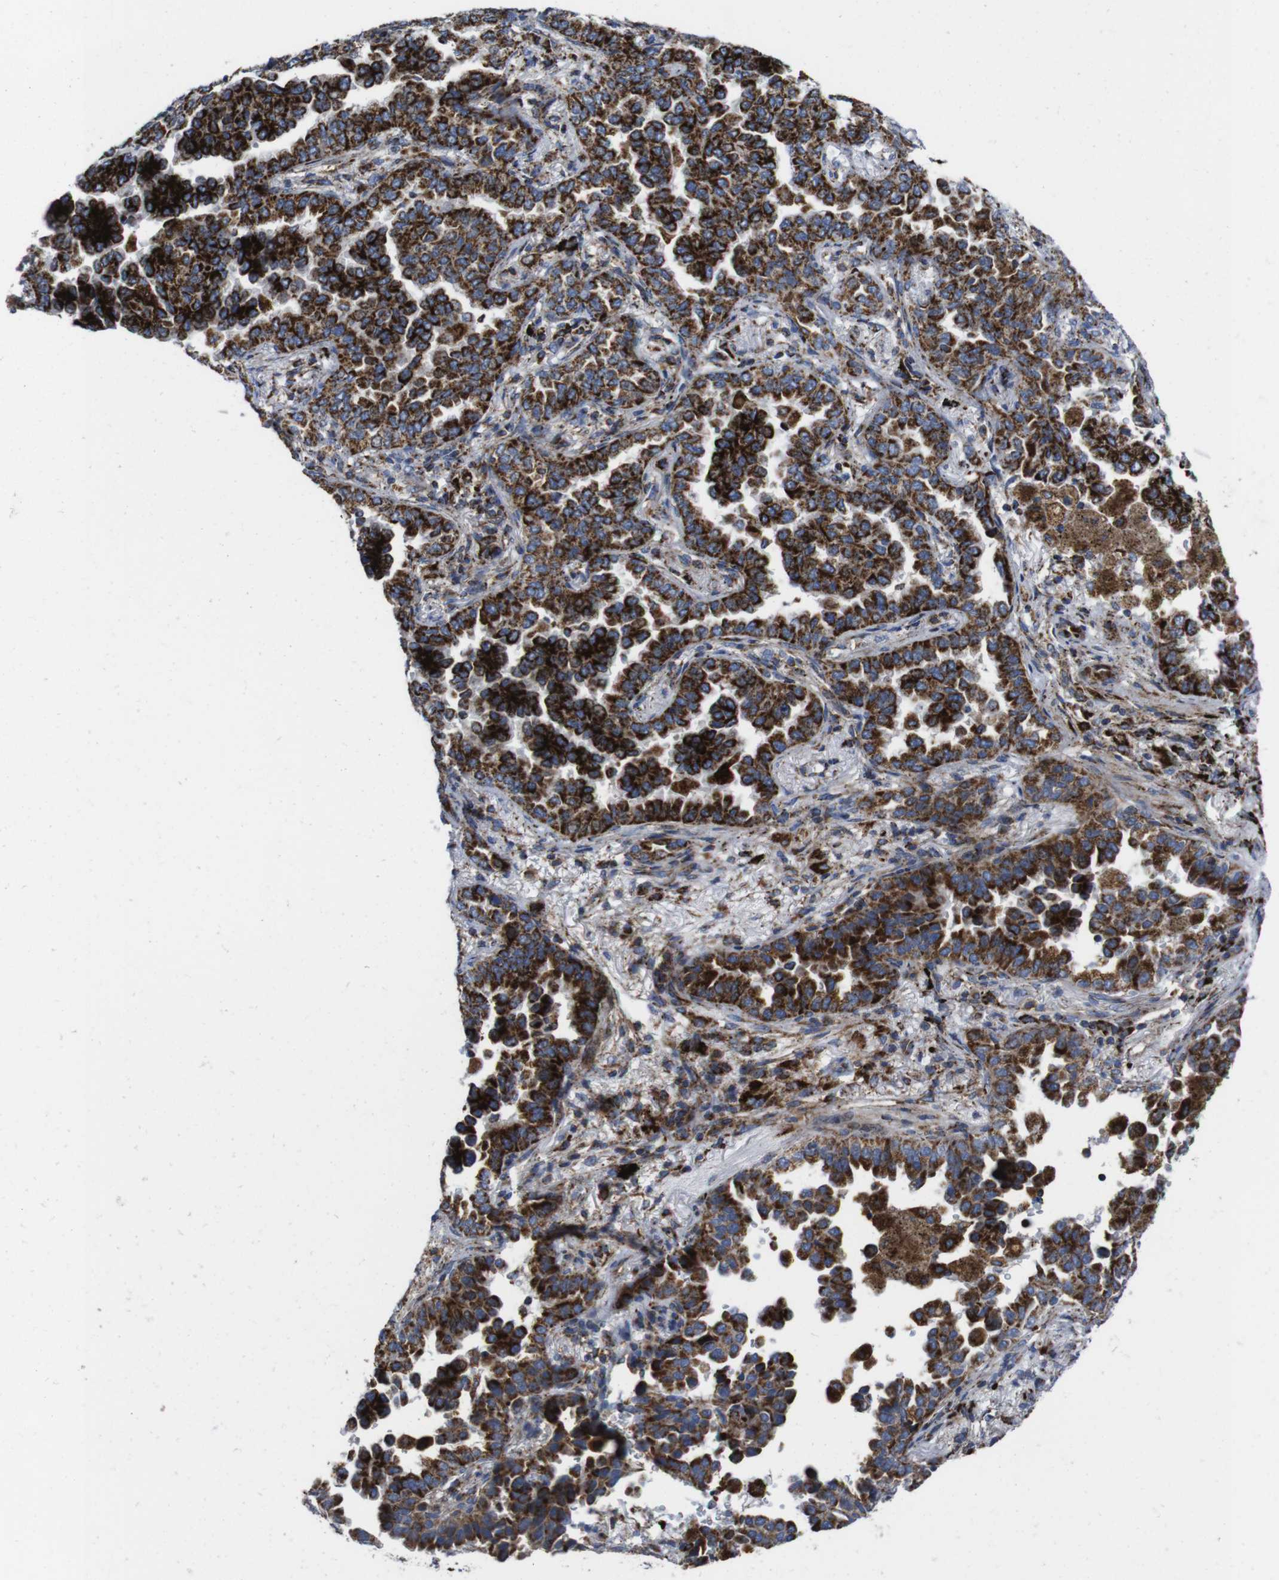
{"staining": {"intensity": "strong", "quantity": ">75%", "location": "cytoplasmic/membranous"}, "tissue": "lung cancer", "cell_type": "Tumor cells", "image_type": "cancer", "snomed": [{"axis": "morphology", "description": "Normal tissue, NOS"}, {"axis": "morphology", "description": "Adenocarcinoma, NOS"}, {"axis": "topography", "description": "Lung"}], "caption": "A histopathology image of human lung cancer (adenocarcinoma) stained for a protein demonstrates strong cytoplasmic/membranous brown staining in tumor cells.", "gene": "TMEM192", "patient": {"sex": "male", "age": 59}}